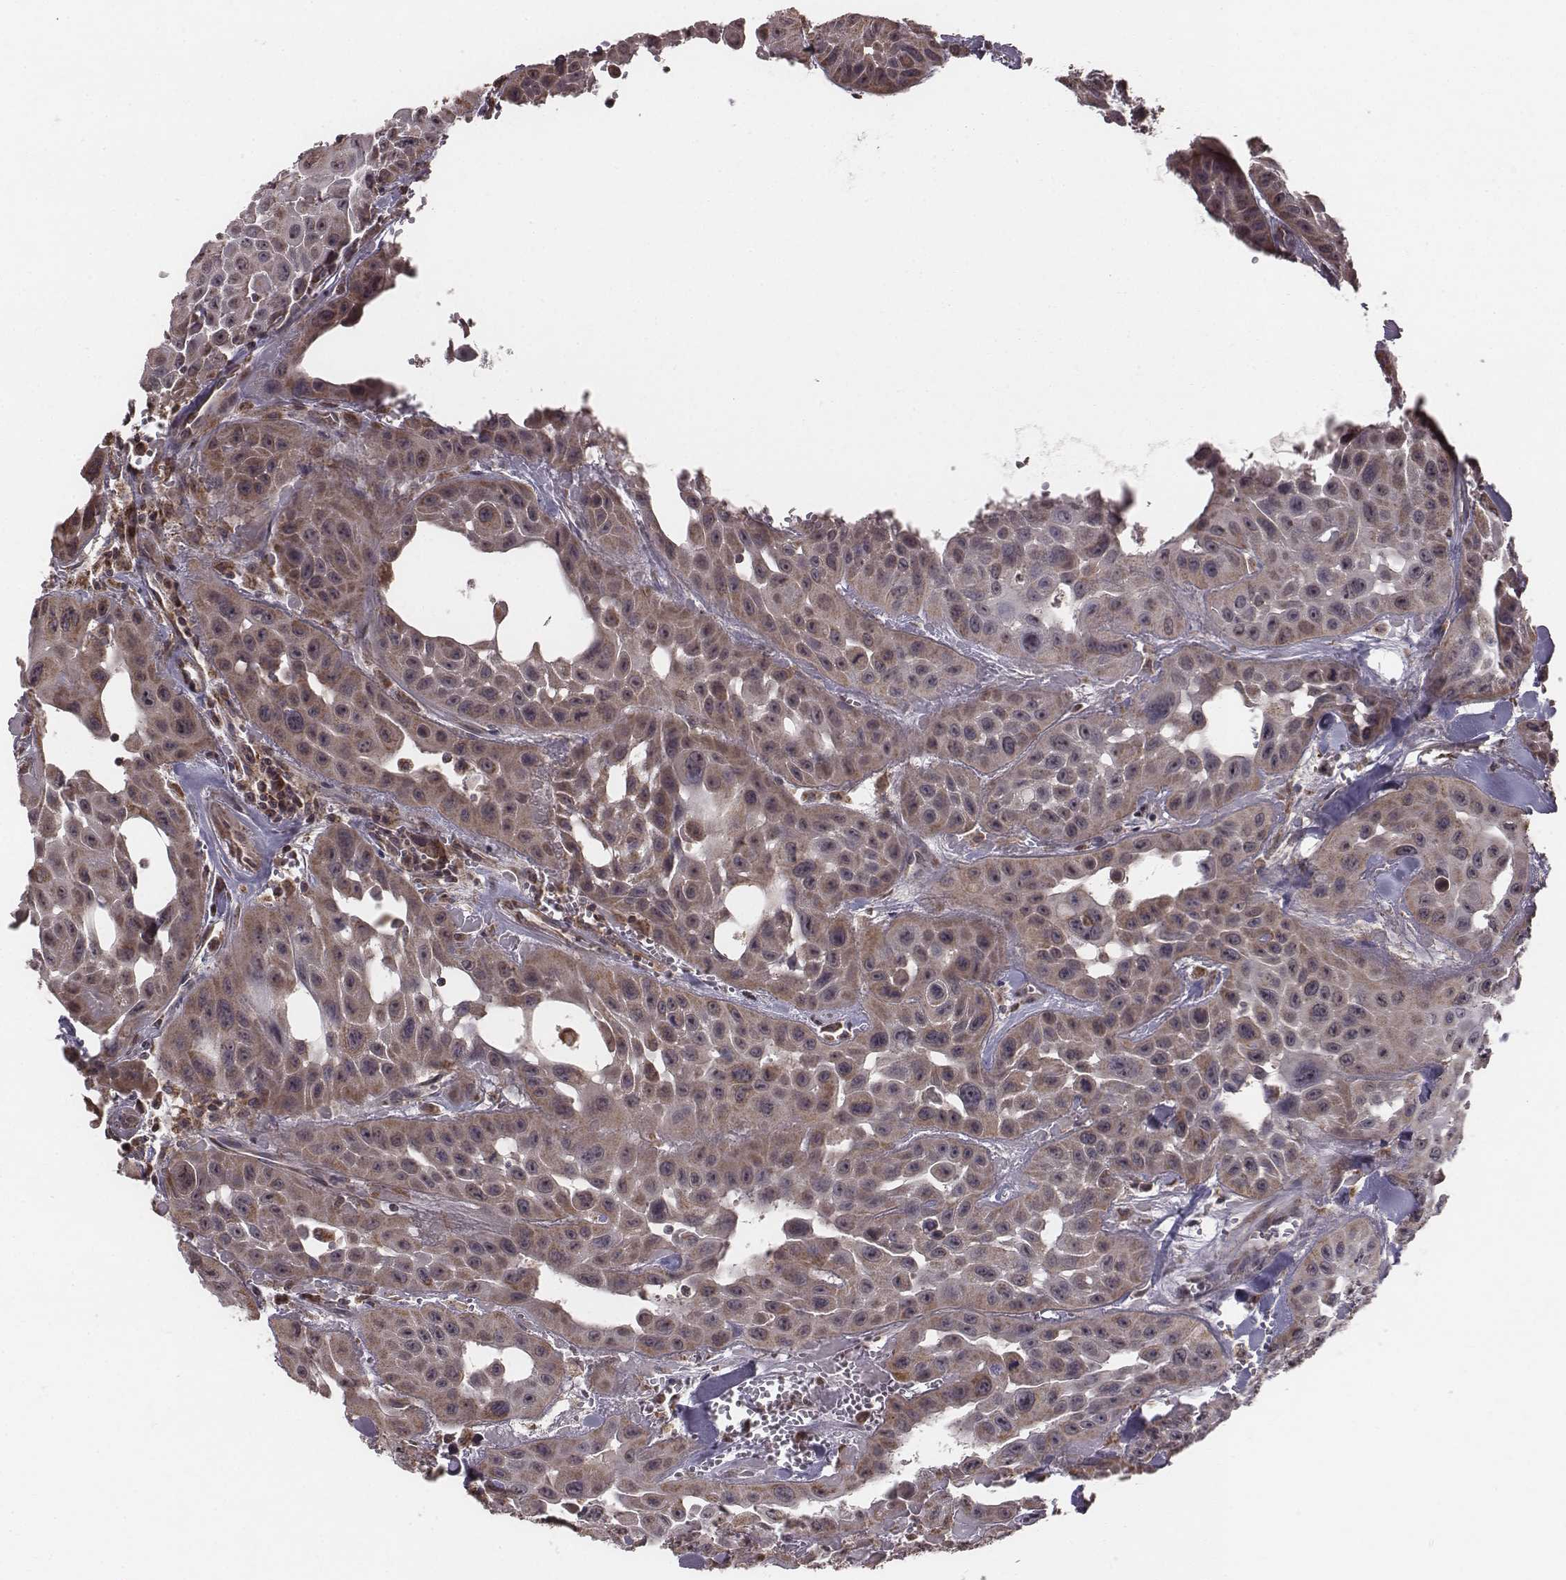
{"staining": {"intensity": "moderate", "quantity": ">75%", "location": "cytoplasmic/membranous"}, "tissue": "head and neck cancer", "cell_type": "Tumor cells", "image_type": "cancer", "snomed": [{"axis": "morphology", "description": "Adenocarcinoma, NOS"}, {"axis": "topography", "description": "Head-Neck"}], "caption": "IHC histopathology image of human head and neck cancer (adenocarcinoma) stained for a protein (brown), which reveals medium levels of moderate cytoplasmic/membranous staining in about >75% of tumor cells.", "gene": "PDCD2L", "patient": {"sex": "male", "age": 73}}